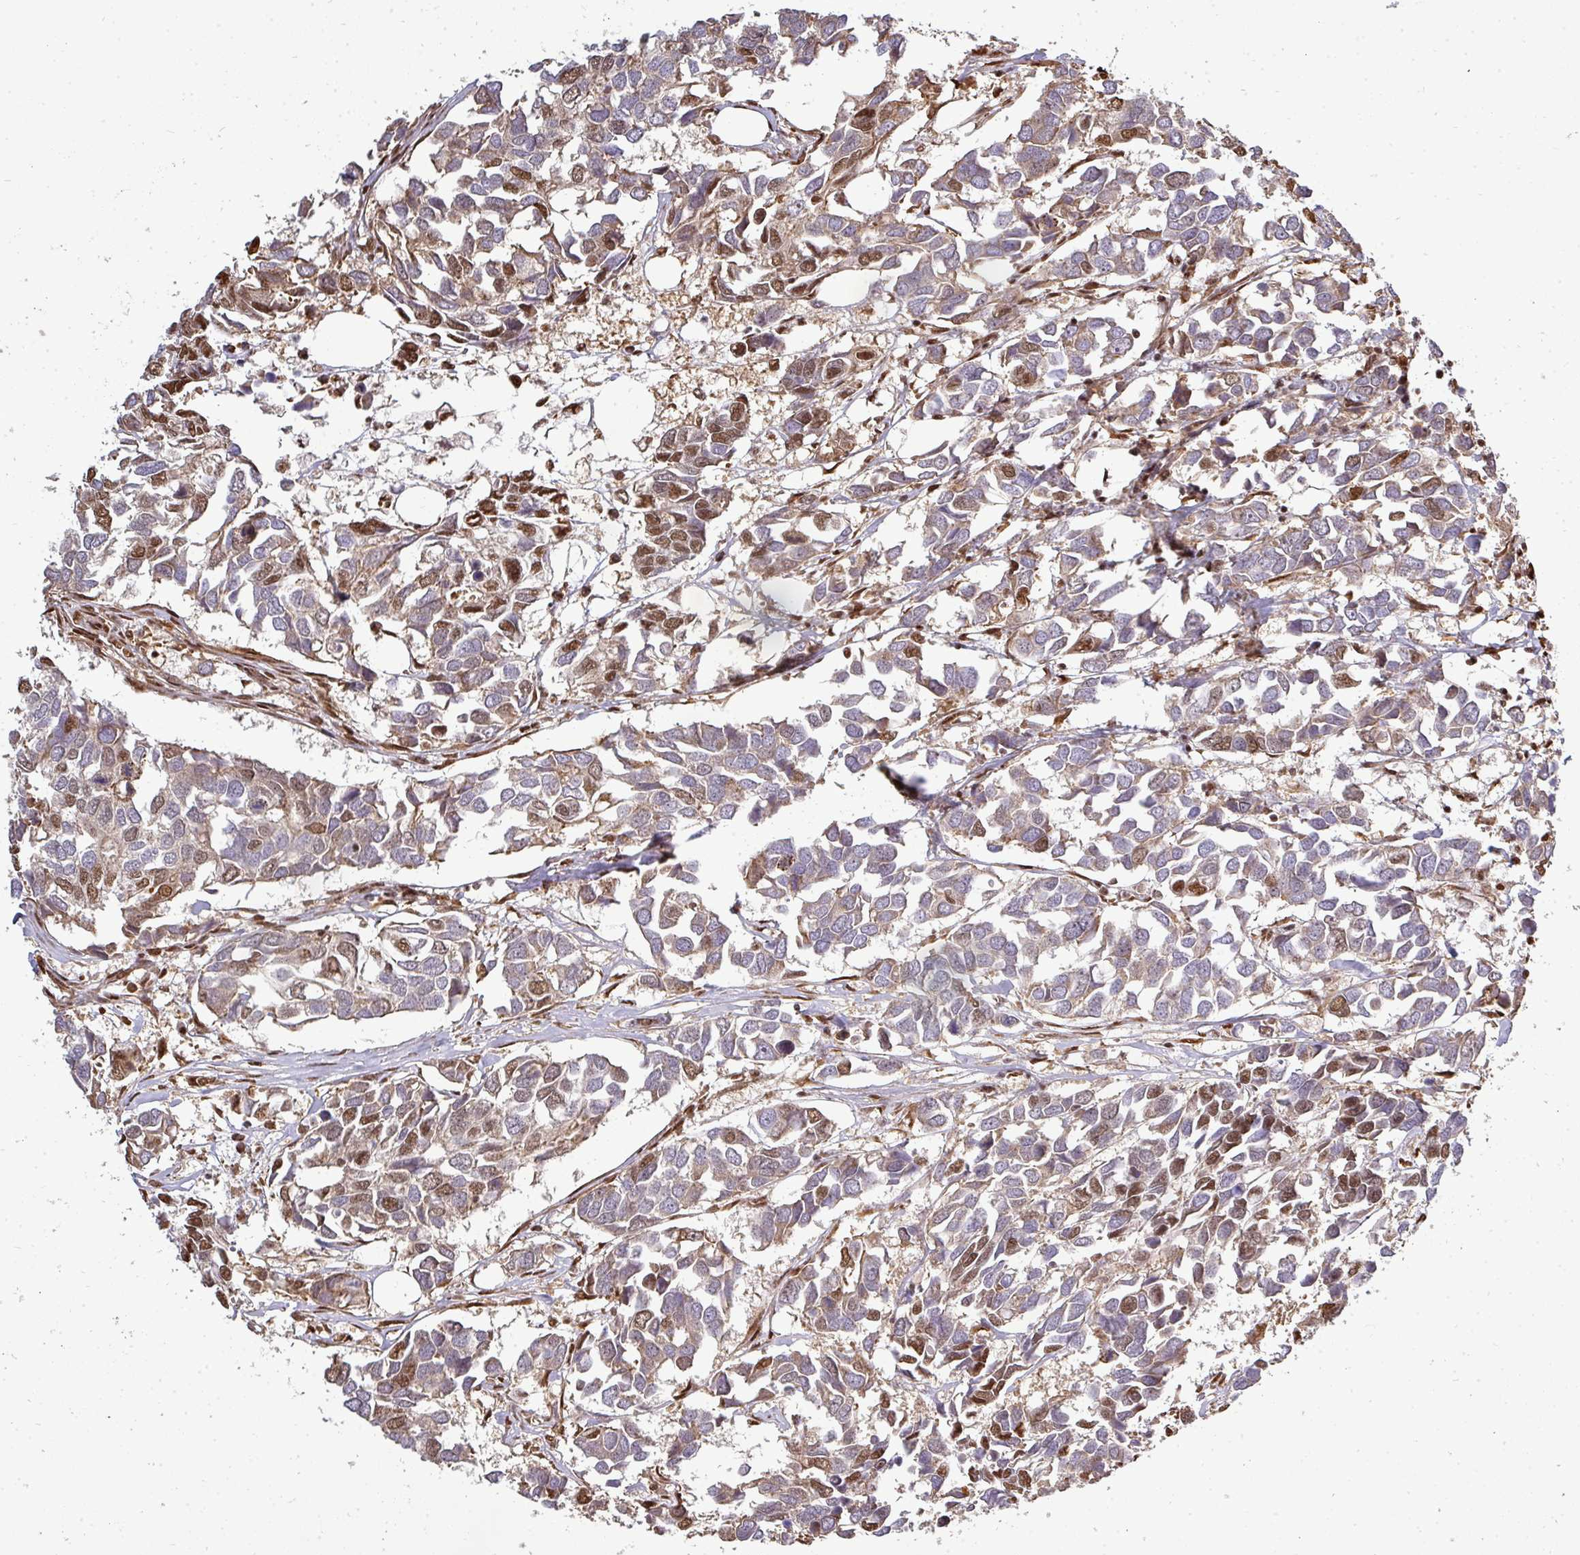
{"staining": {"intensity": "moderate", "quantity": "25%-75%", "location": "nuclear"}, "tissue": "breast cancer", "cell_type": "Tumor cells", "image_type": "cancer", "snomed": [{"axis": "morphology", "description": "Duct carcinoma"}, {"axis": "topography", "description": "Breast"}], "caption": "Protein staining demonstrates moderate nuclear staining in approximately 25%-75% of tumor cells in infiltrating ductal carcinoma (breast). The protein of interest is stained brown, and the nuclei are stained in blue (DAB IHC with brightfield microscopy, high magnification).", "gene": "PATZ1", "patient": {"sex": "female", "age": 83}}